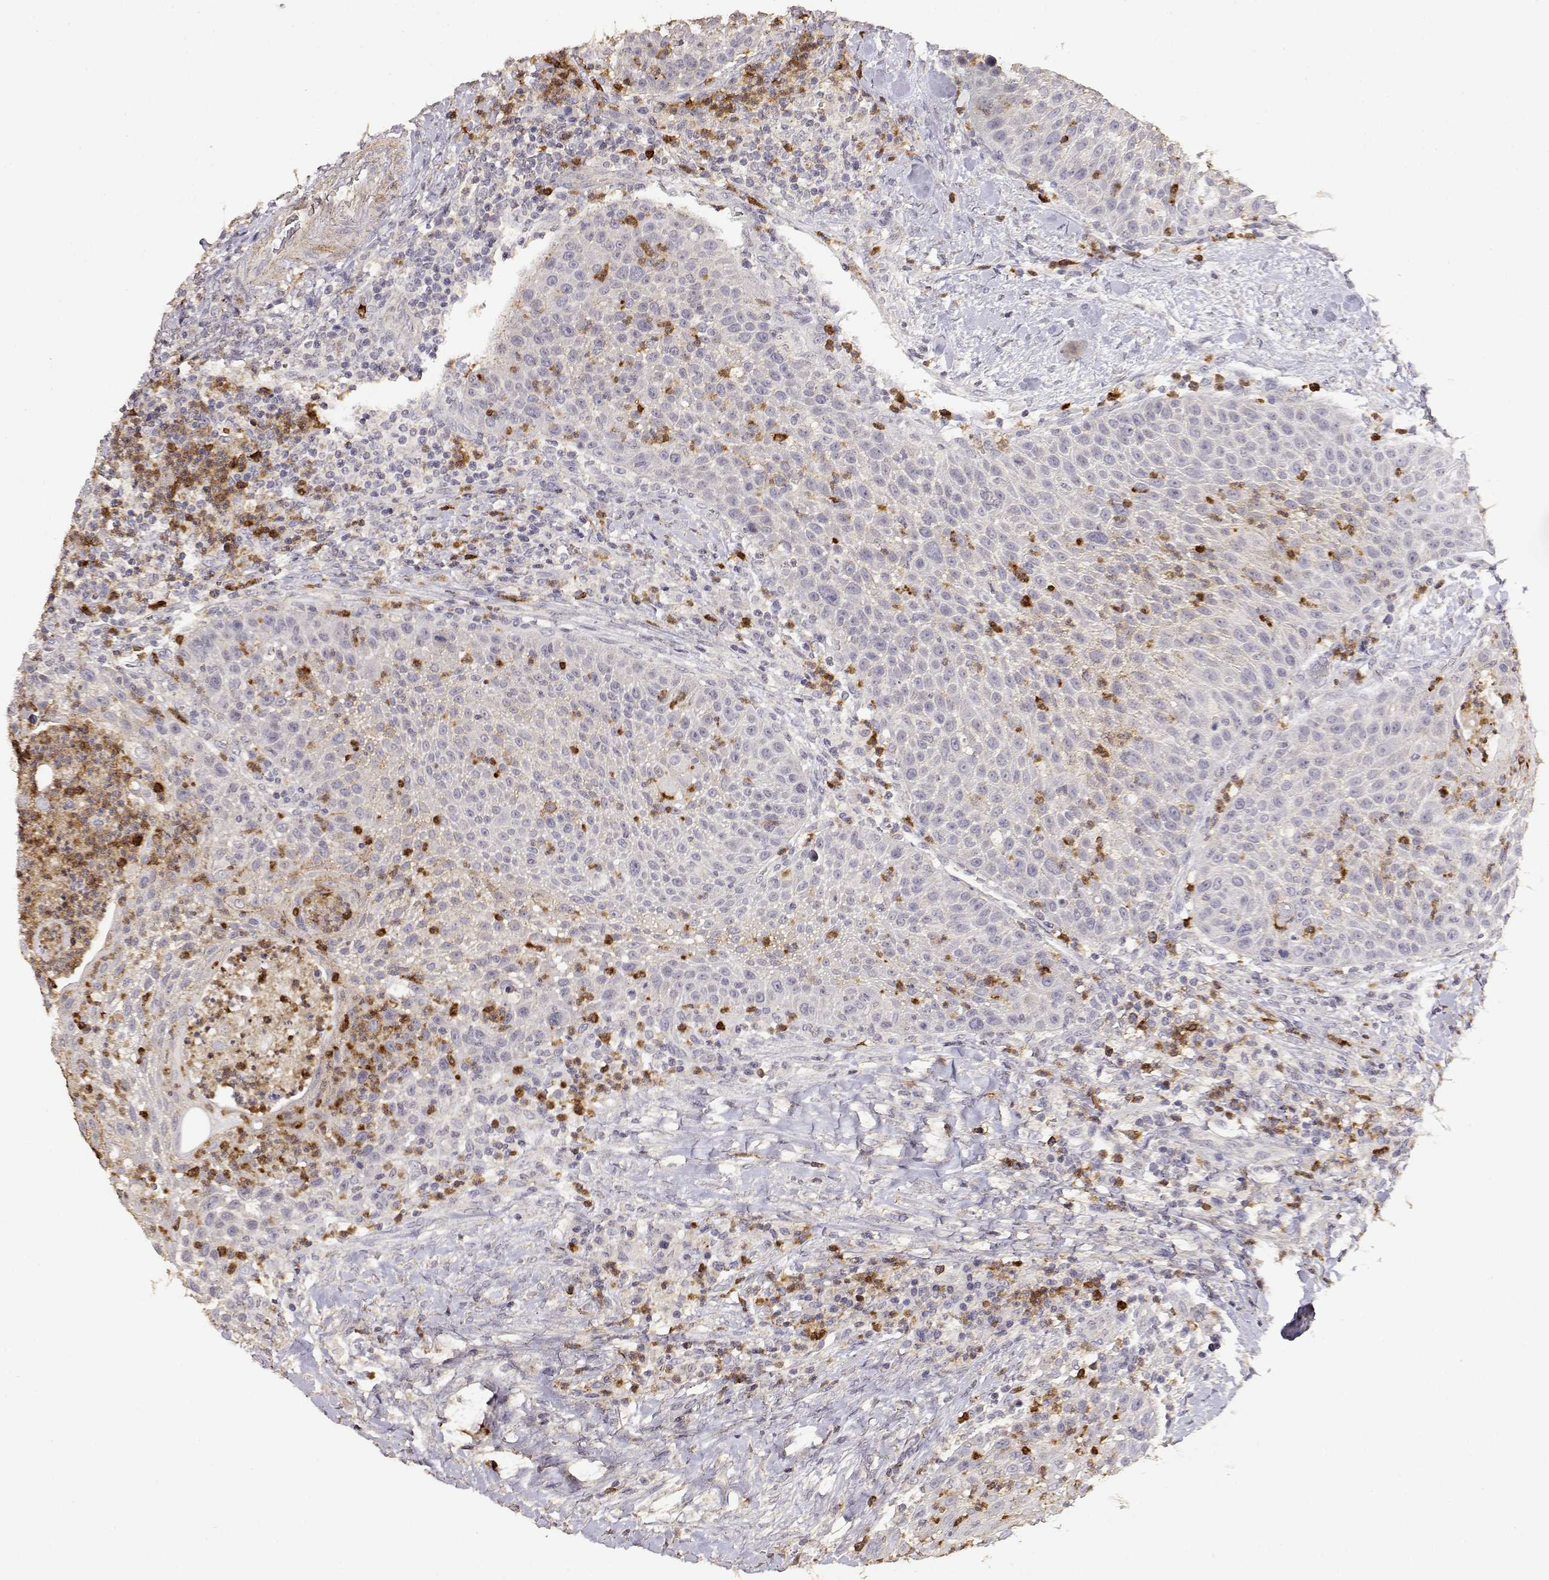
{"staining": {"intensity": "negative", "quantity": "none", "location": "none"}, "tissue": "head and neck cancer", "cell_type": "Tumor cells", "image_type": "cancer", "snomed": [{"axis": "morphology", "description": "Squamous cell carcinoma, NOS"}, {"axis": "topography", "description": "Head-Neck"}], "caption": "Immunohistochemical staining of human head and neck cancer displays no significant positivity in tumor cells. The staining was performed using DAB (3,3'-diaminobenzidine) to visualize the protein expression in brown, while the nuclei were stained in blue with hematoxylin (Magnification: 20x).", "gene": "TNFRSF10C", "patient": {"sex": "male", "age": 69}}